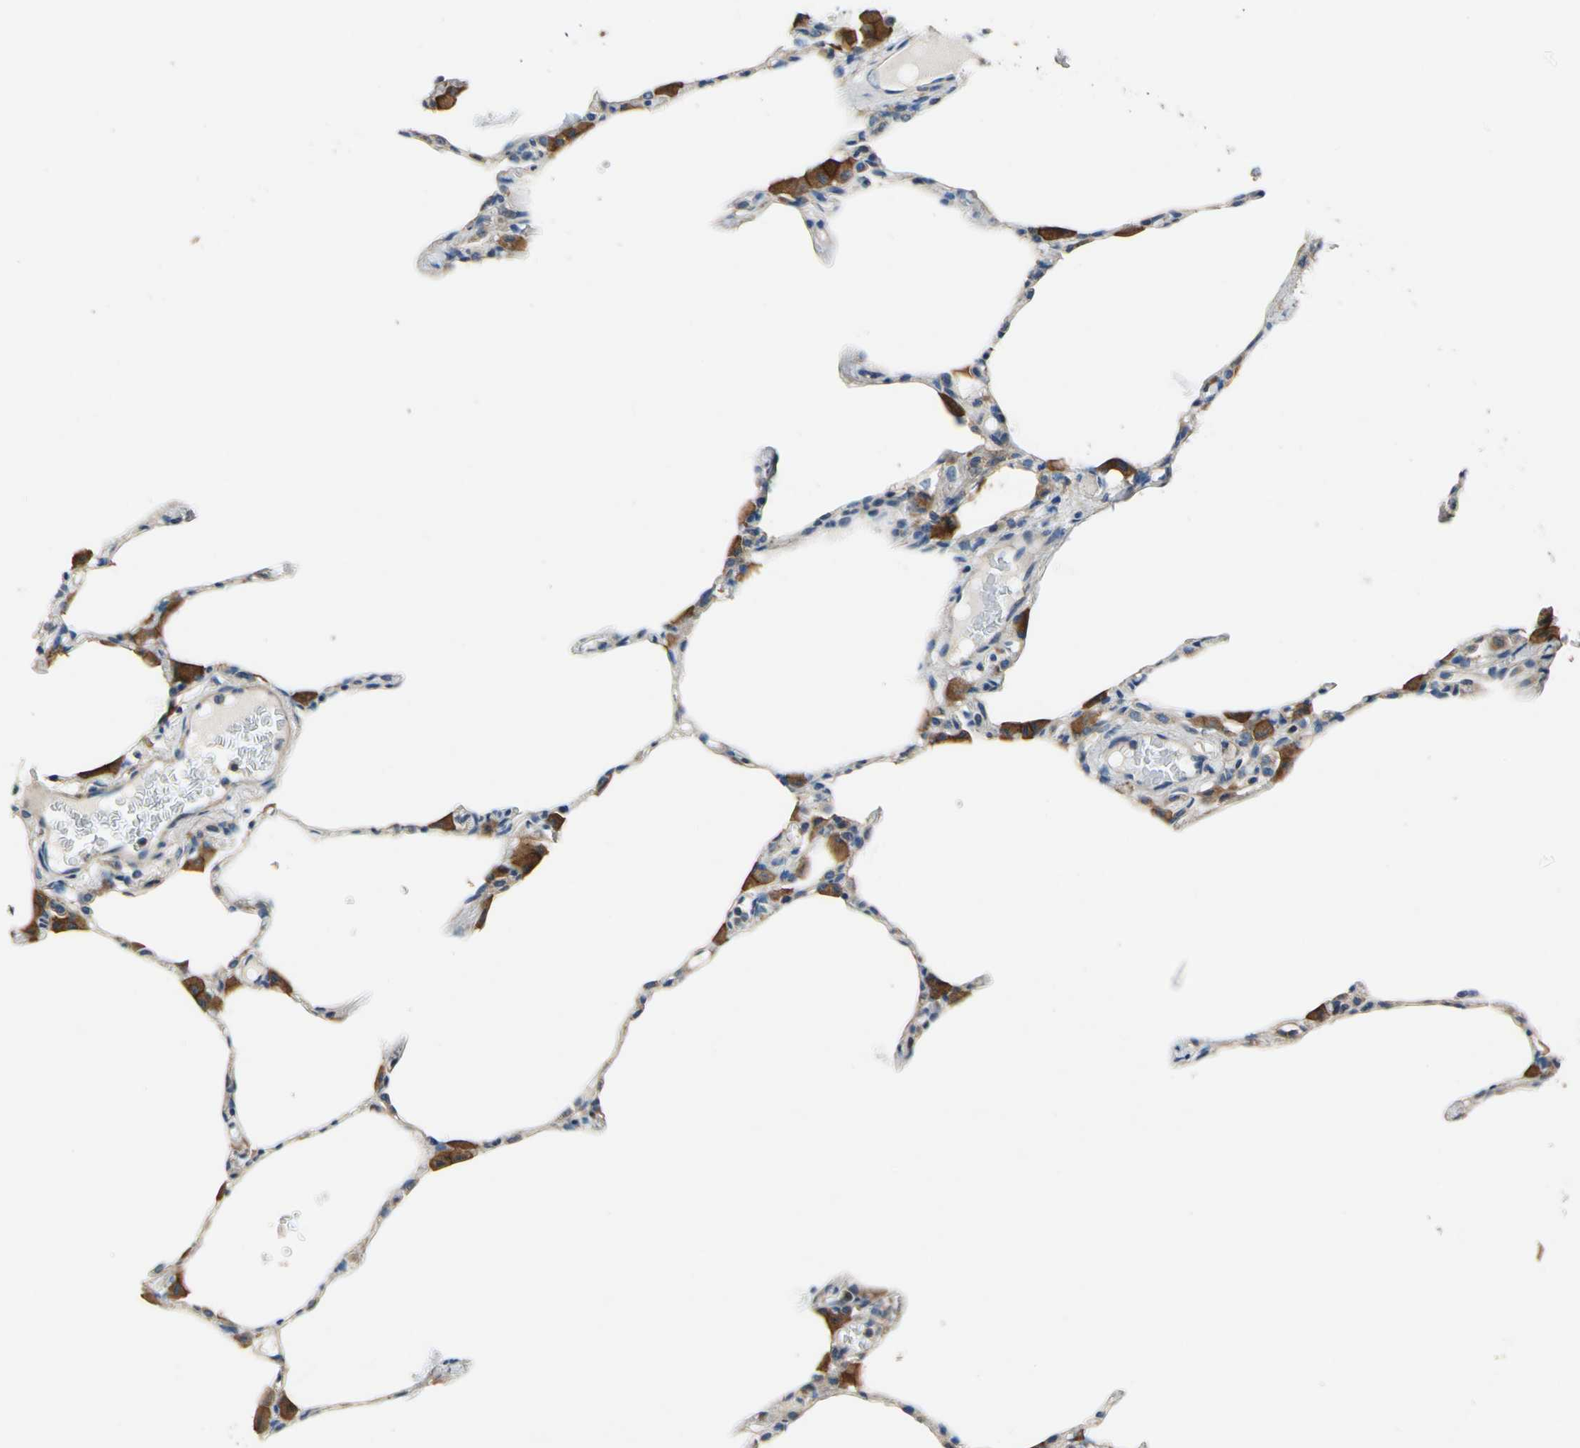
{"staining": {"intensity": "negative", "quantity": "none", "location": "none"}, "tissue": "lung", "cell_type": "Alveolar cells", "image_type": "normal", "snomed": [{"axis": "morphology", "description": "Normal tissue, NOS"}, {"axis": "topography", "description": "Lung"}], "caption": "This image is of benign lung stained with immunohistochemistry (IHC) to label a protein in brown with the nuclei are counter-stained blue. There is no expression in alveolar cells.", "gene": "DDX3X", "patient": {"sex": "female", "age": 49}}